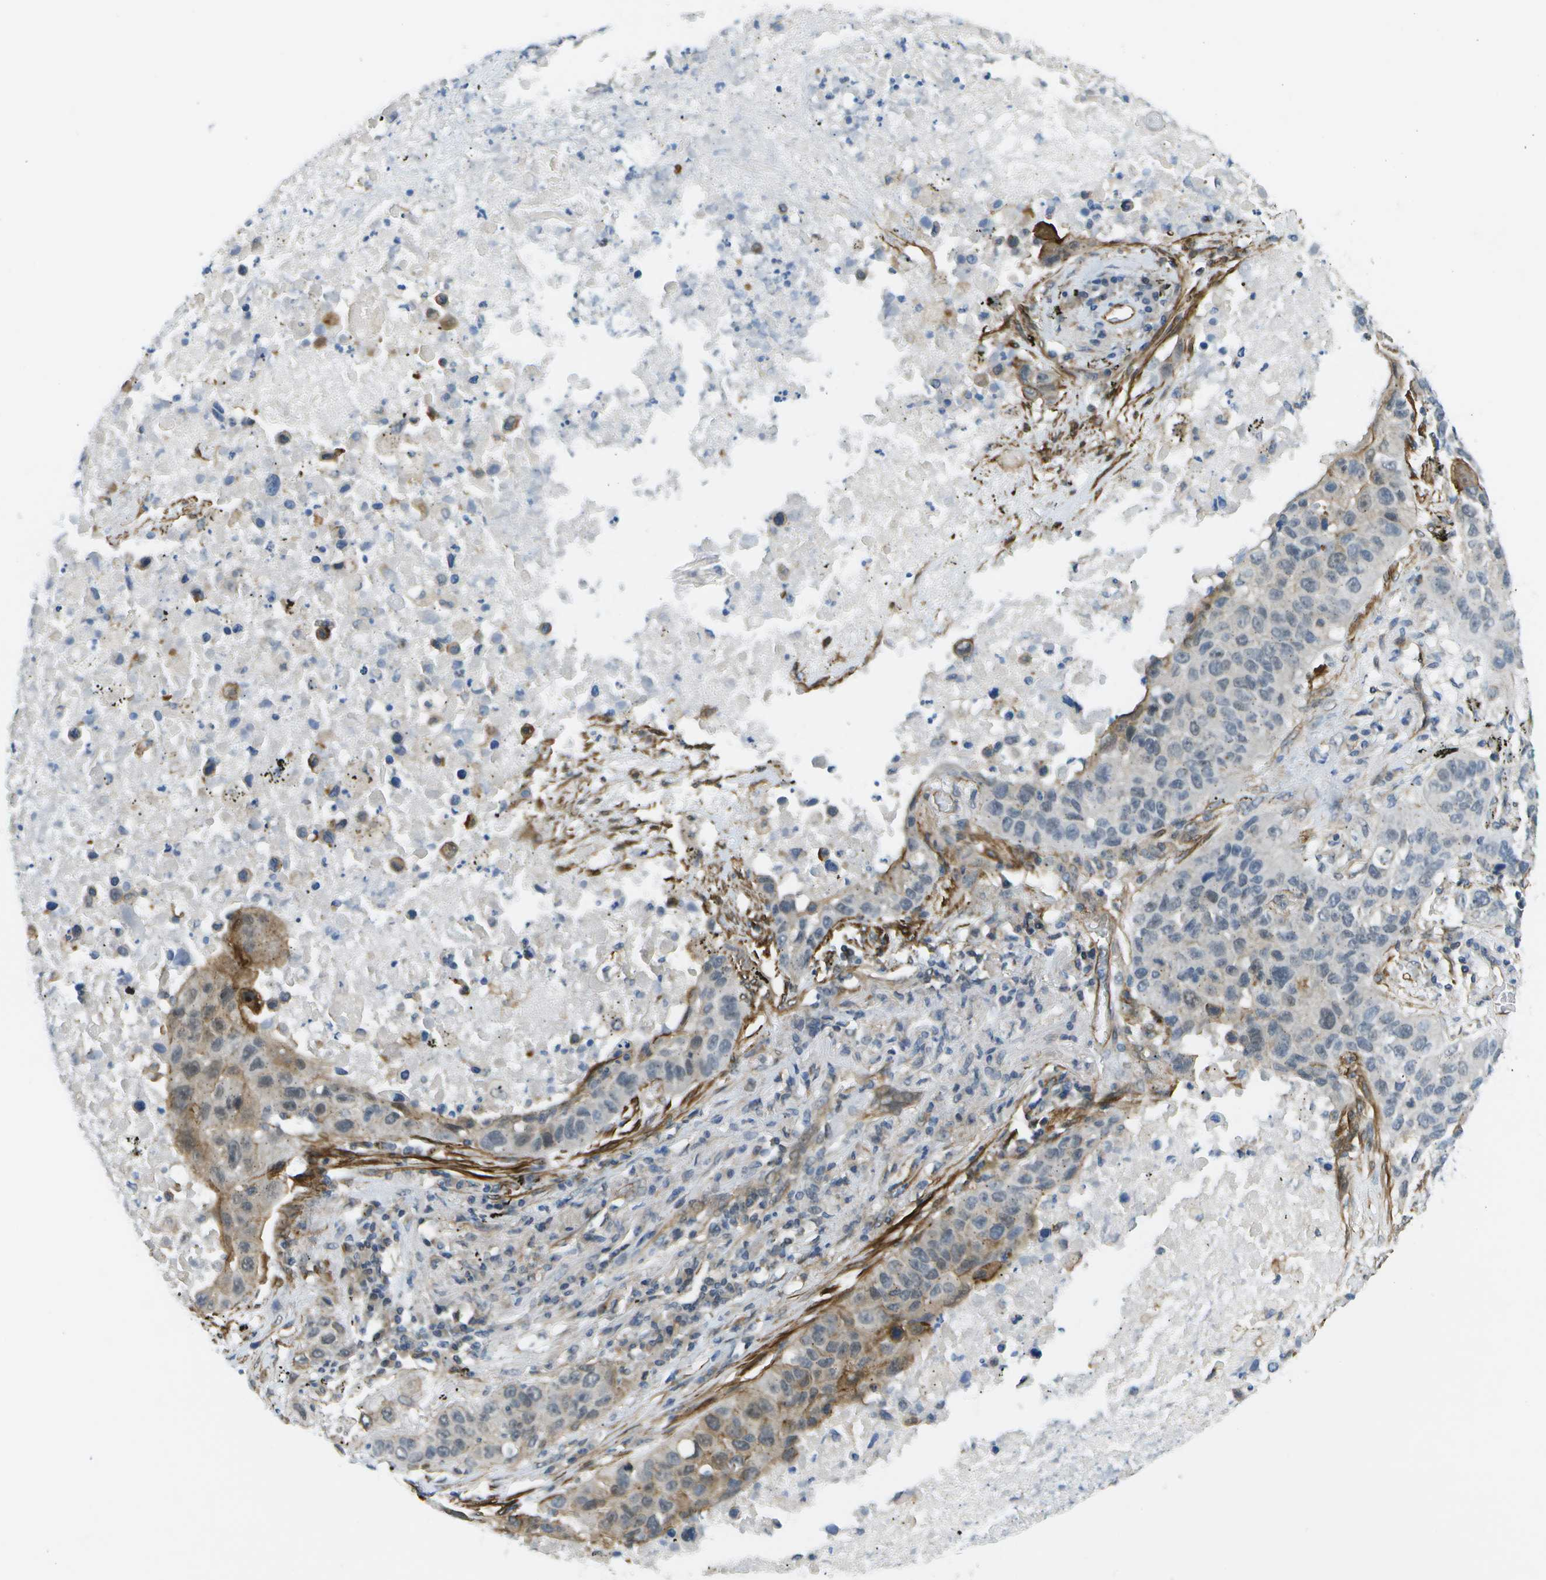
{"staining": {"intensity": "moderate", "quantity": "25%-75%", "location": "cytoplasmic/membranous"}, "tissue": "lung cancer", "cell_type": "Tumor cells", "image_type": "cancer", "snomed": [{"axis": "morphology", "description": "Squamous cell carcinoma, NOS"}, {"axis": "topography", "description": "Lung"}], "caption": "The immunohistochemical stain highlights moderate cytoplasmic/membranous positivity in tumor cells of lung cancer tissue. The staining is performed using DAB (3,3'-diaminobenzidine) brown chromogen to label protein expression. The nuclei are counter-stained blue using hematoxylin.", "gene": "KIAA0040", "patient": {"sex": "male", "age": 57}}